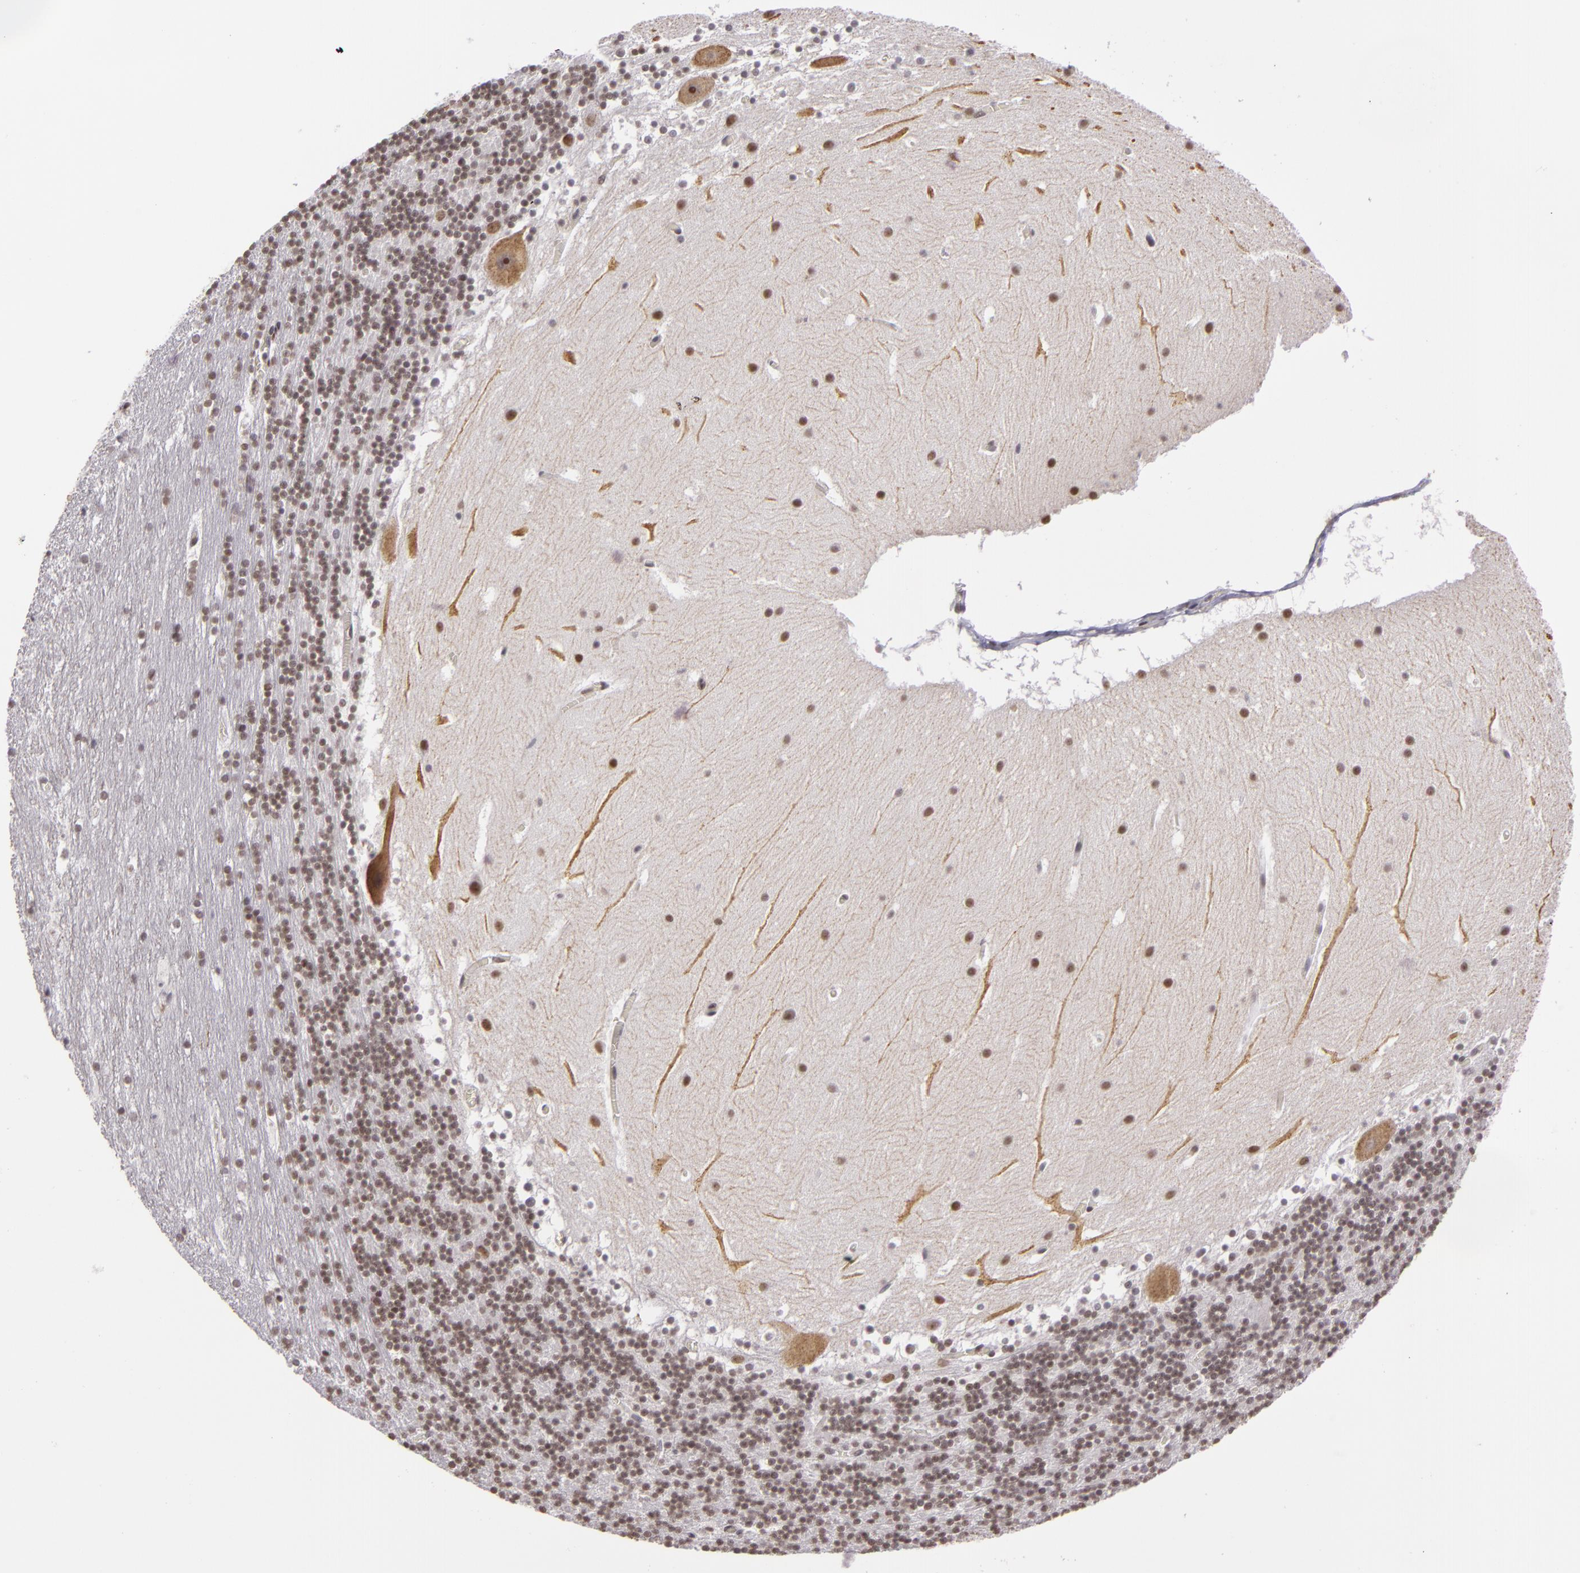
{"staining": {"intensity": "negative", "quantity": "none", "location": "none"}, "tissue": "cerebellum", "cell_type": "Cells in granular layer", "image_type": "normal", "snomed": [{"axis": "morphology", "description": "Normal tissue, NOS"}, {"axis": "topography", "description": "Cerebellum"}], "caption": "This is a photomicrograph of immunohistochemistry (IHC) staining of normal cerebellum, which shows no staining in cells in granular layer. The staining is performed using DAB (3,3'-diaminobenzidine) brown chromogen with nuclei counter-stained in using hematoxylin.", "gene": "RRP7A", "patient": {"sex": "male", "age": 45}}